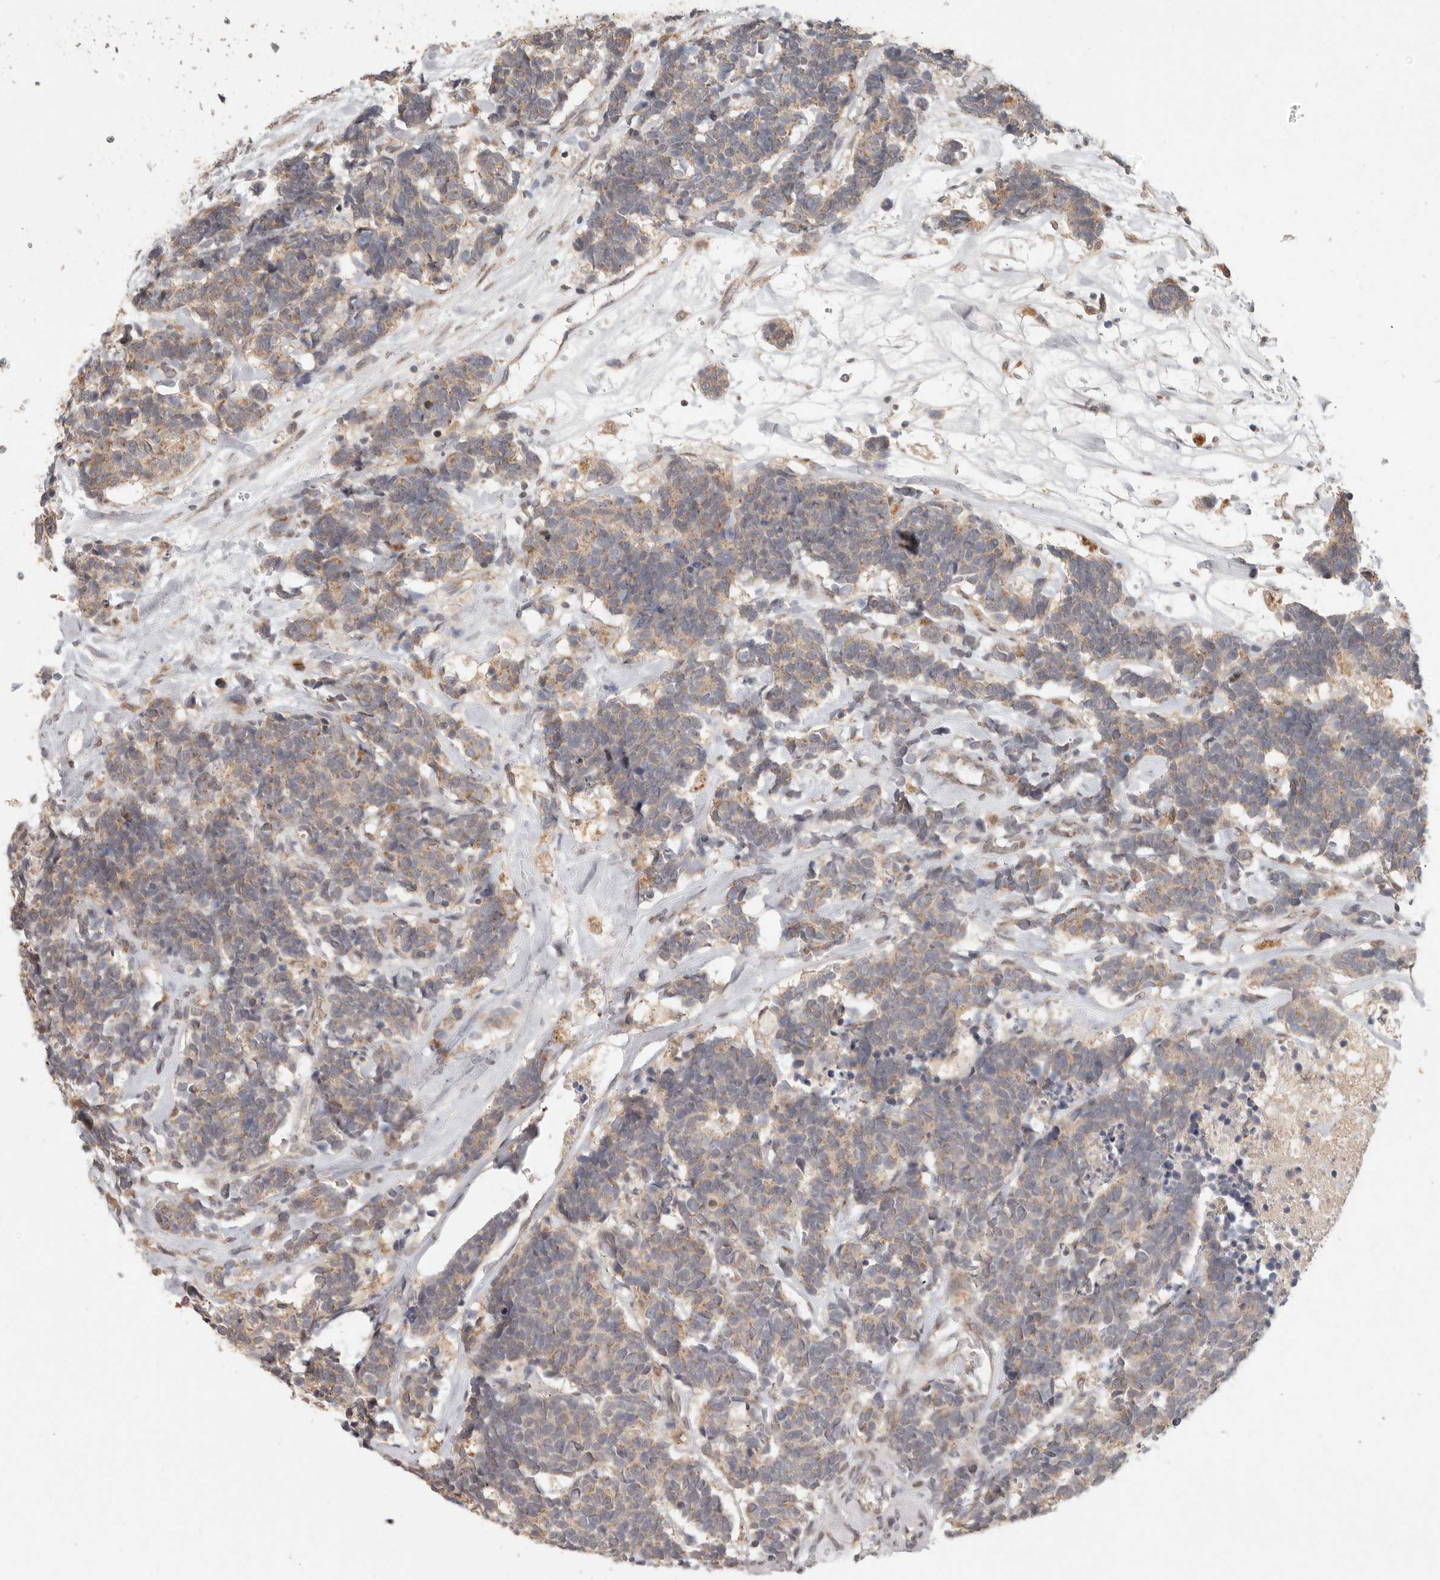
{"staining": {"intensity": "weak", "quantity": ">75%", "location": "cytoplasmic/membranous"}, "tissue": "carcinoid", "cell_type": "Tumor cells", "image_type": "cancer", "snomed": [{"axis": "morphology", "description": "Carcinoma, NOS"}, {"axis": "morphology", "description": "Carcinoid, malignant, NOS"}, {"axis": "topography", "description": "Urinary bladder"}], "caption": "Weak cytoplasmic/membranous expression is appreciated in about >75% of tumor cells in carcinoid (malignant). Using DAB (brown) and hematoxylin (blue) stains, captured at high magnification using brightfield microscopy.", "gene": "LRRC75A", "patient": {"sex": "male", "age": 57}}